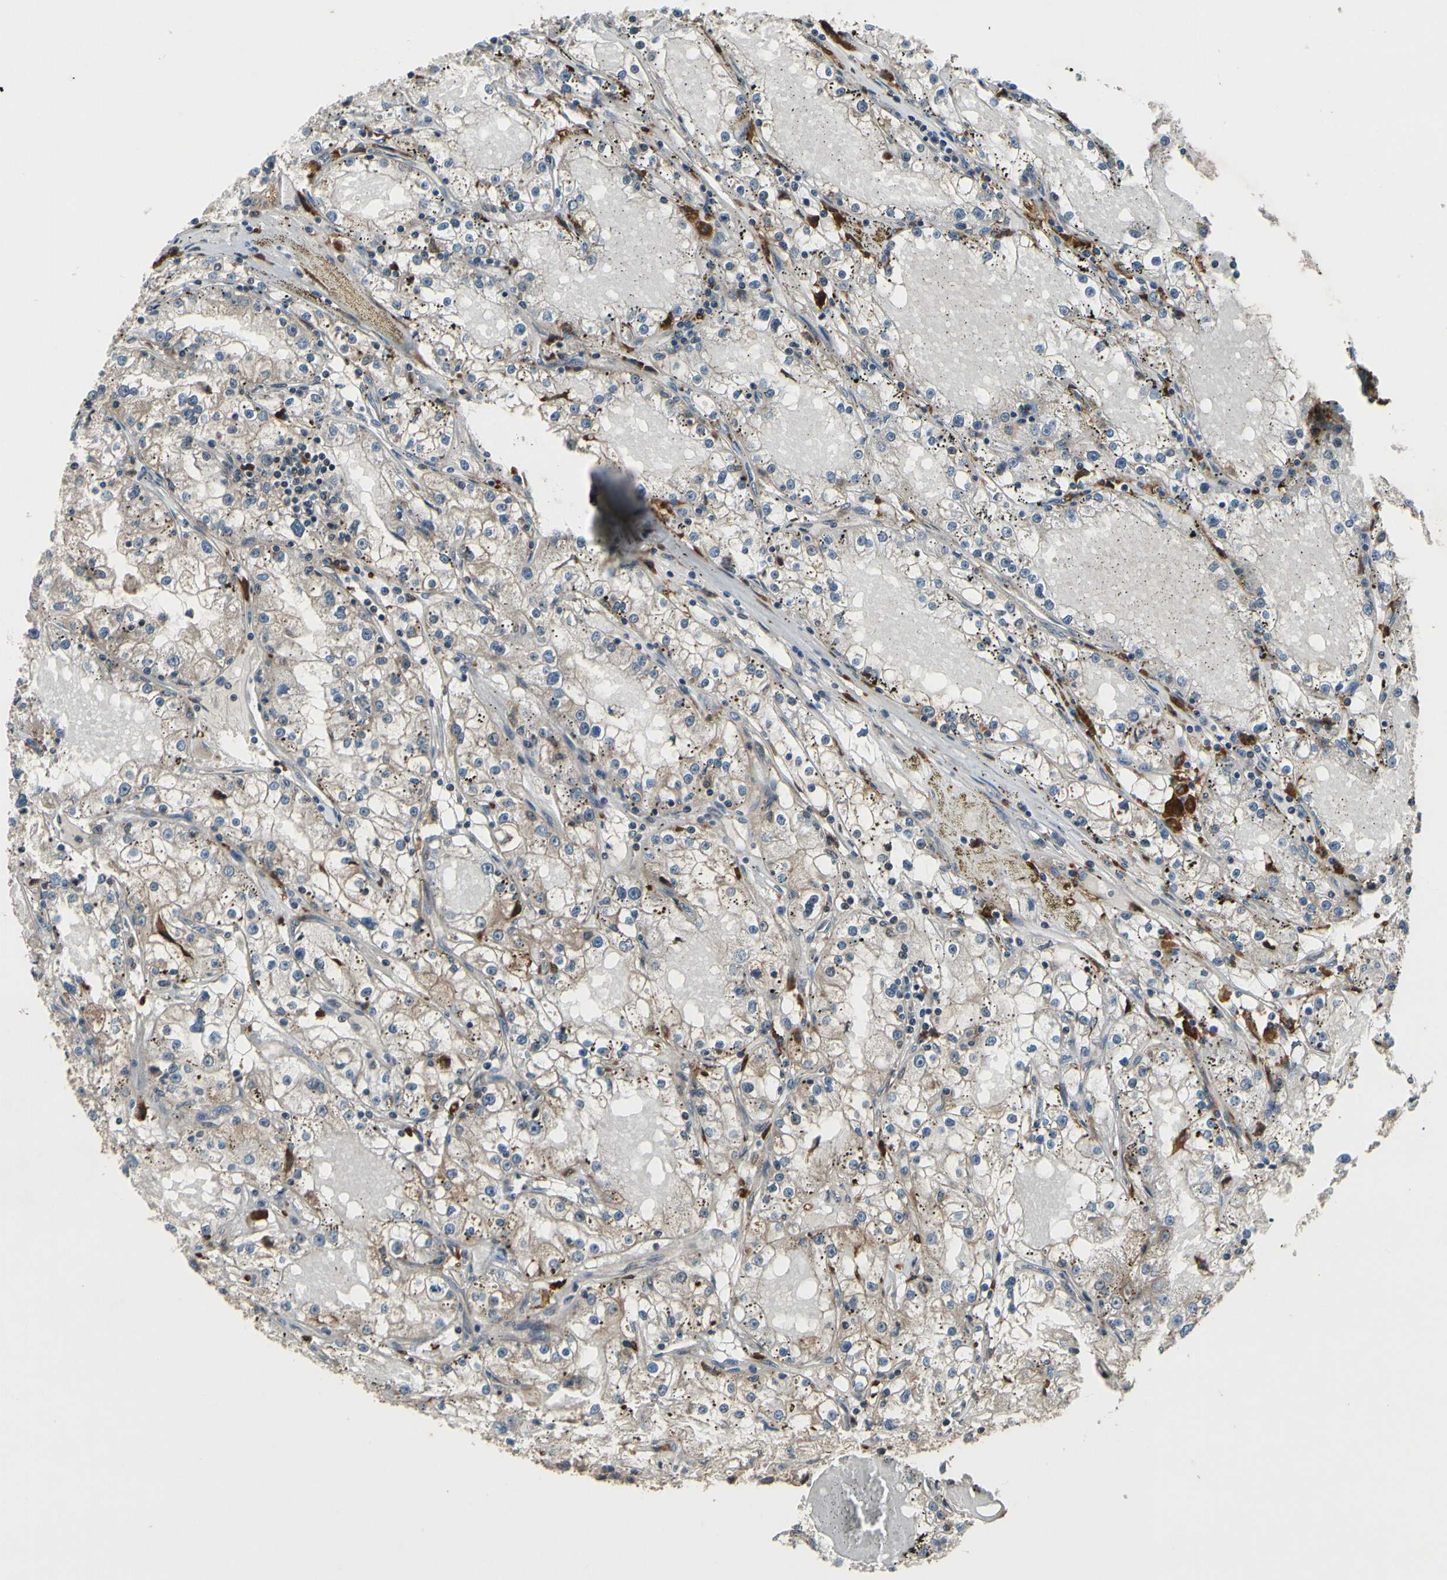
{"staining": {"intensity": "weak", "quantity": ">75%", "location": "cytoplasmic/membranous"}, "tissue": "renal cancer", "cell_type": "Tumor cells", "image_type": "cancer", "snomed": [{"axis": "morphology", "description": "Adenocarcinoma, NOS"}, {"axis": "topography", "description": "Kidney"}], "caption": "About >75% of tumor cells in human renal adenocarcinoma reveal weak cytoplasmic/membranous protein positivity as visualized by brown immunohistochemical staining.", "gene": "MBTPS2", "patient": {"sex": "male", "age": 56}}